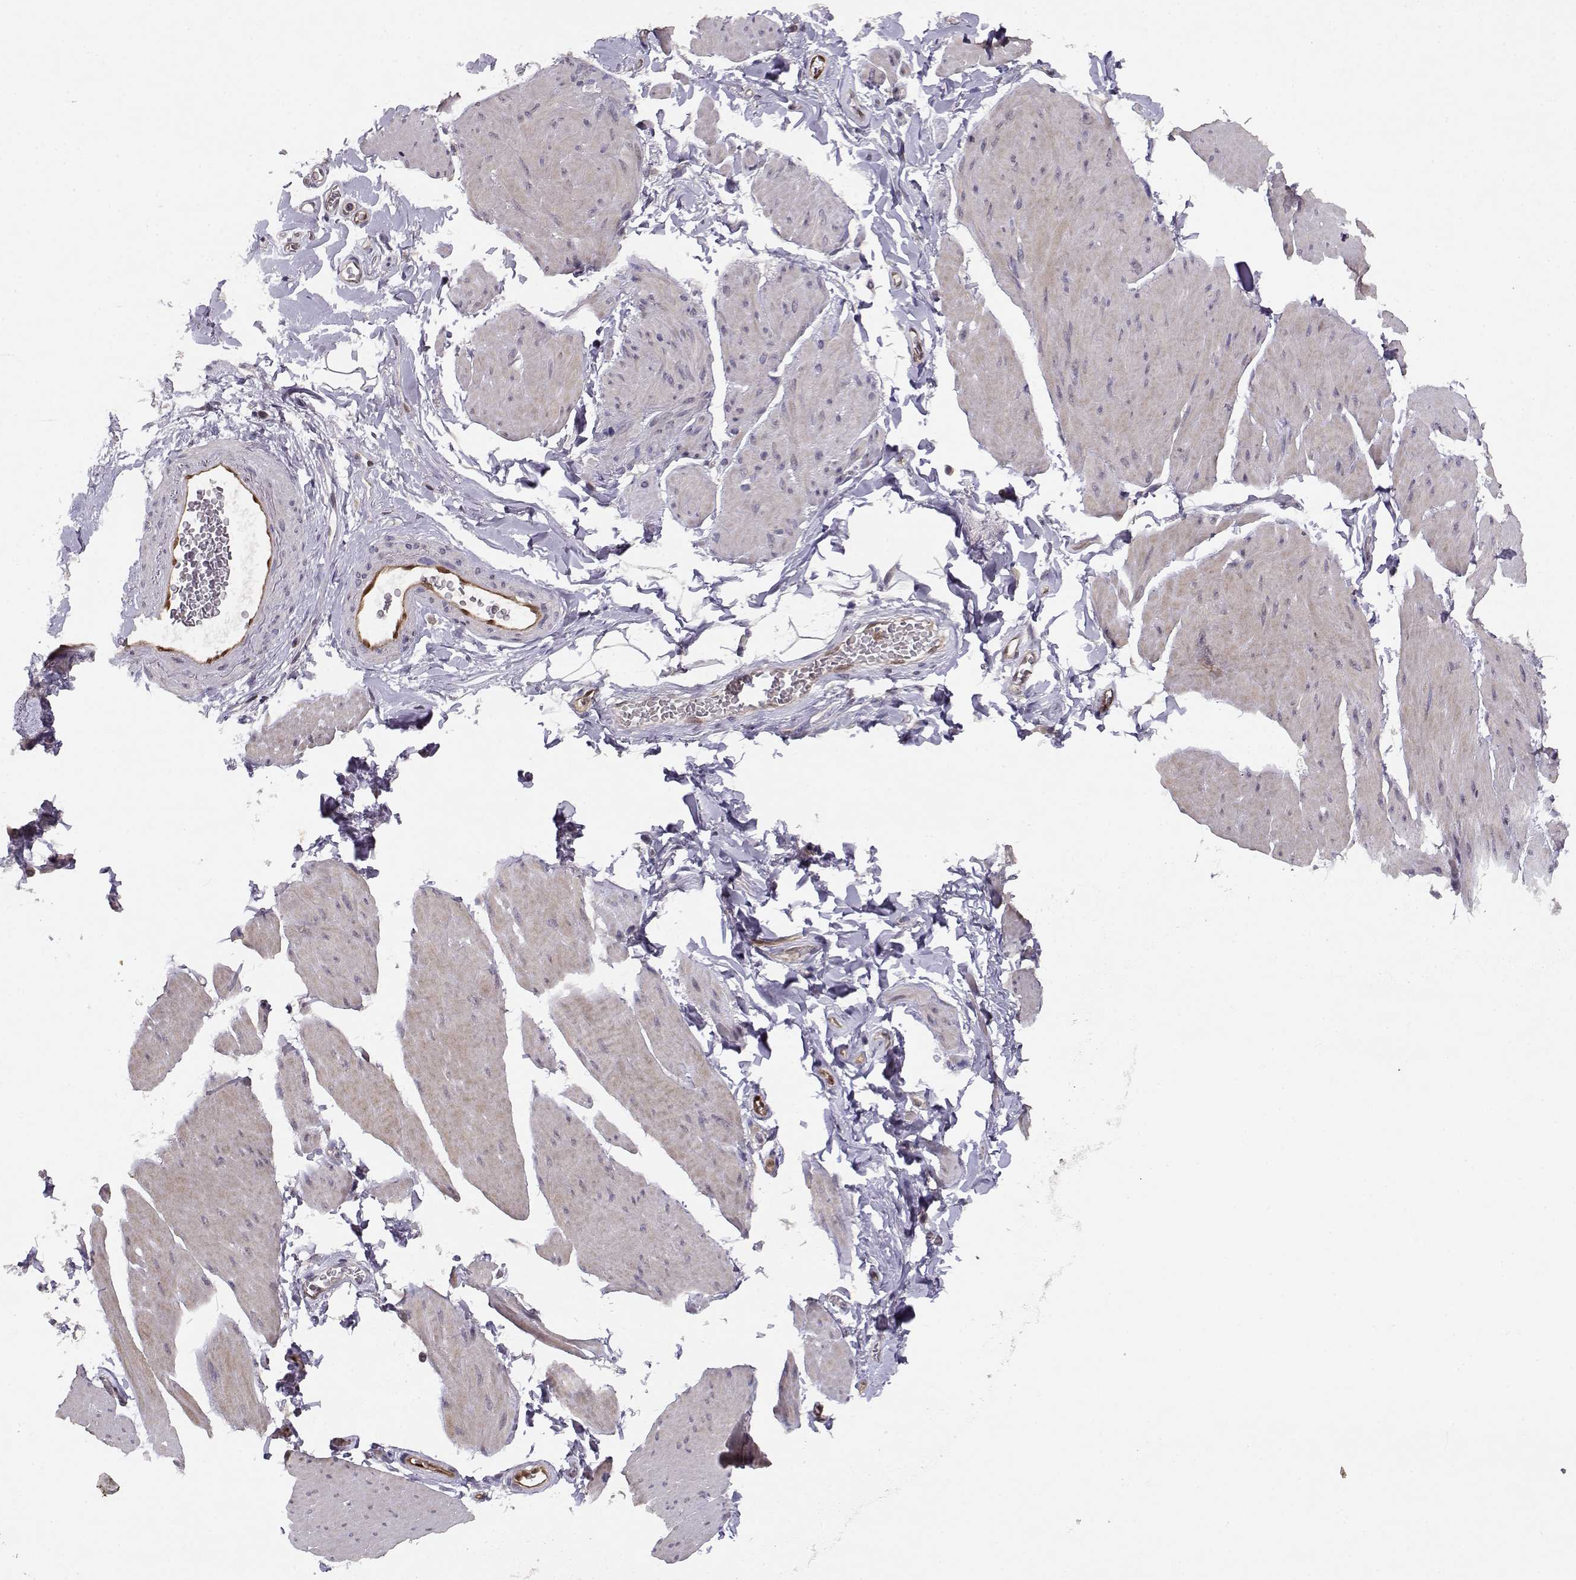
{"staining": {"intensity": "negative", "quantity": "none", "location": "none"}, "tissue": "smooth muscle", "cell_type": "Smooth muscle cells", "image_type": "normal", "snomed": [{"axis": "morphology", "description": "Normal tissue, NOS"}, {"axis": "topography", "description": "Adipose tissue"}, {"axis": "topography", "description": "Smooth muscle"}, {"axis": "topography", "description": "Peripheral nerve tissue"}], "caption": "This is an immunohistochemistry image of normal smooth muscle. There is no staining in smooth muscle cells.", "gene": "BMX", "patient": {"sex": "male", "age": 83}}